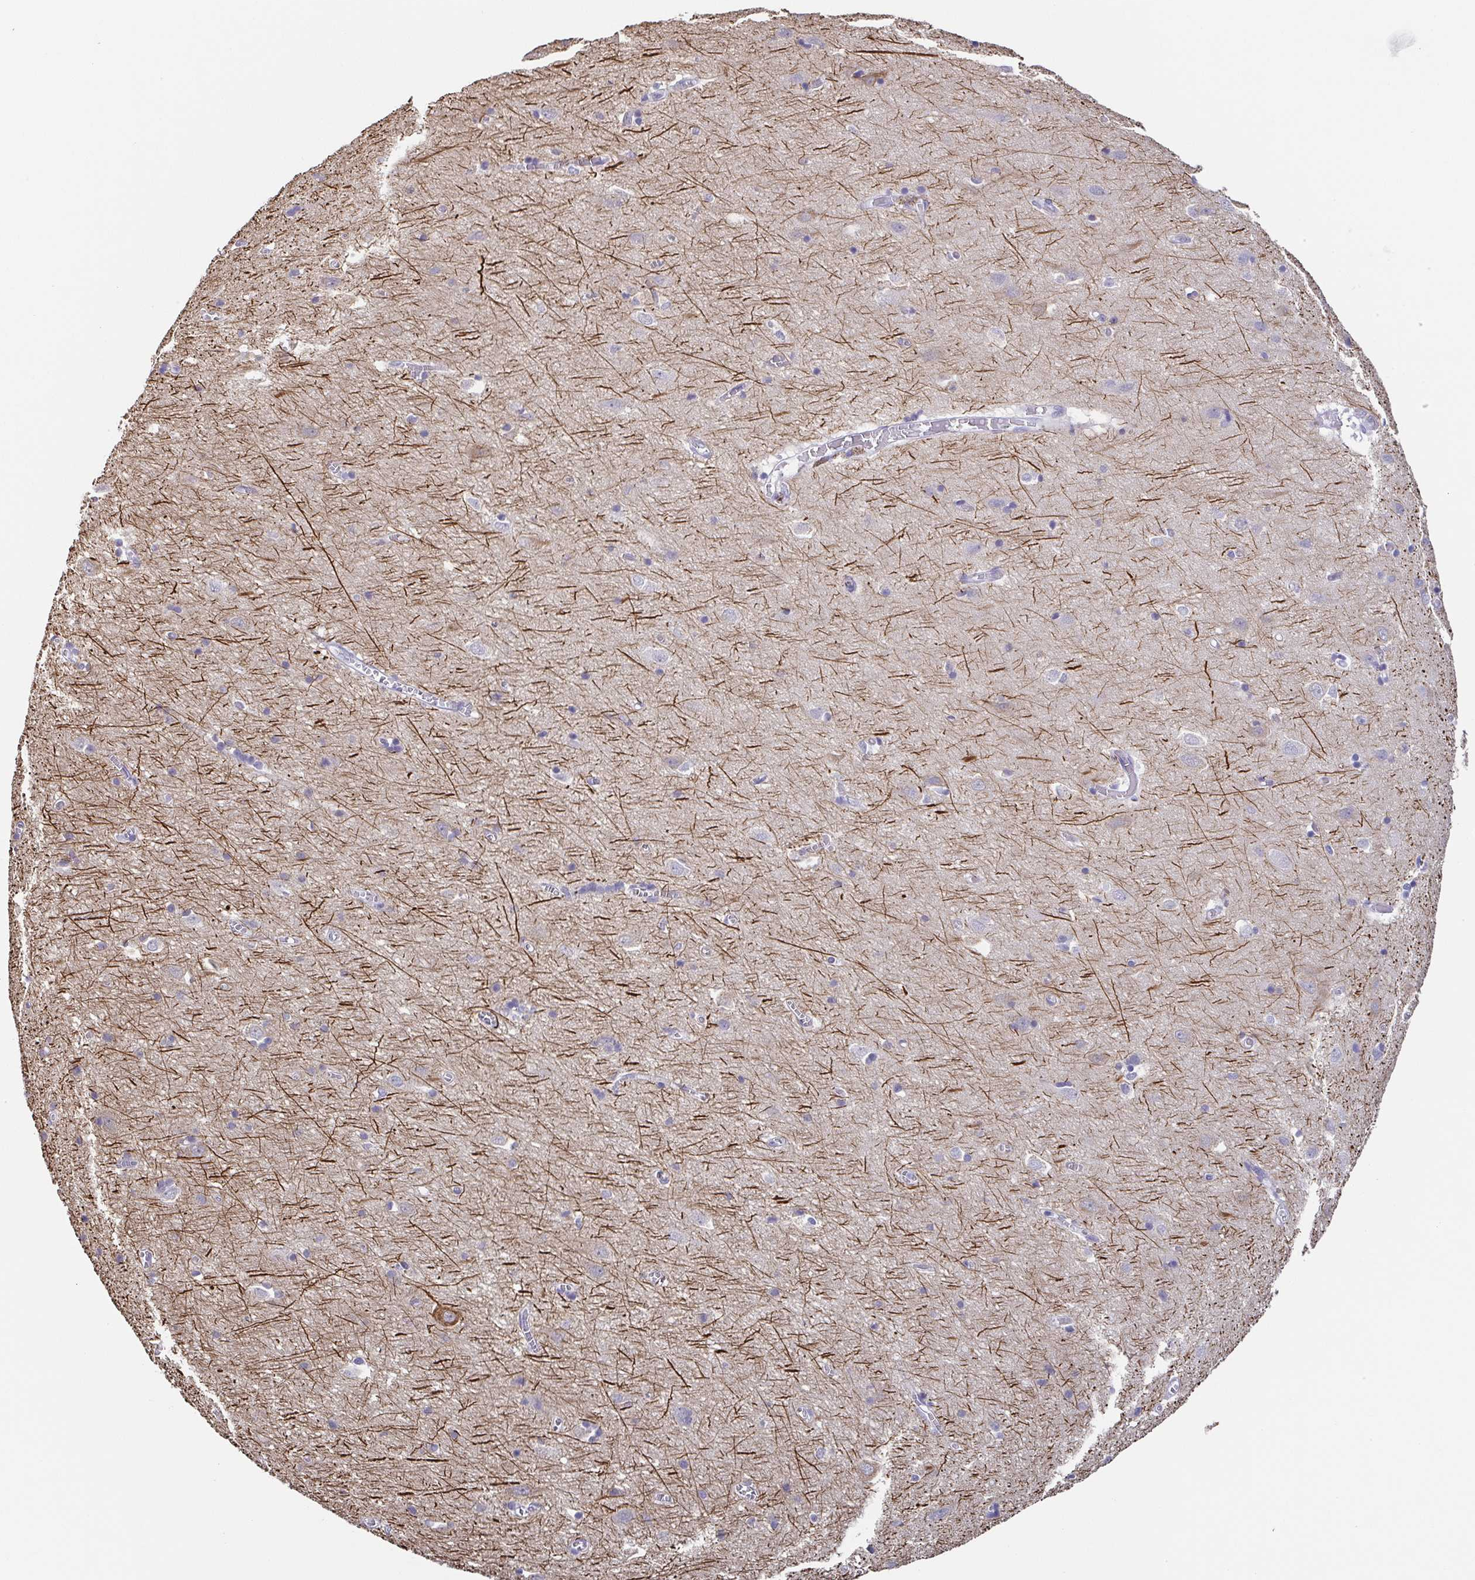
{"staining": {"intensity": "negative", "quantity": "none", "location": "none"}, "tissue": "cerebral cortex", "cell_type": "Endothelial cells", "image_type": "normal", "snomed": [{"axis": "morphology", "description": "Normal tissue, NOS"}, {"axis": "topography", "description": "Cerebral cortex"}], "caption": "This micrograph is of benign cerebral cortex stained with immunohistochemistry to label a protein in brown with the nuclei are counter-stained blue. There is no staining in endothelial cells.", "gene": "NEFH", "patient": {"sex": "male", "age": 70}}